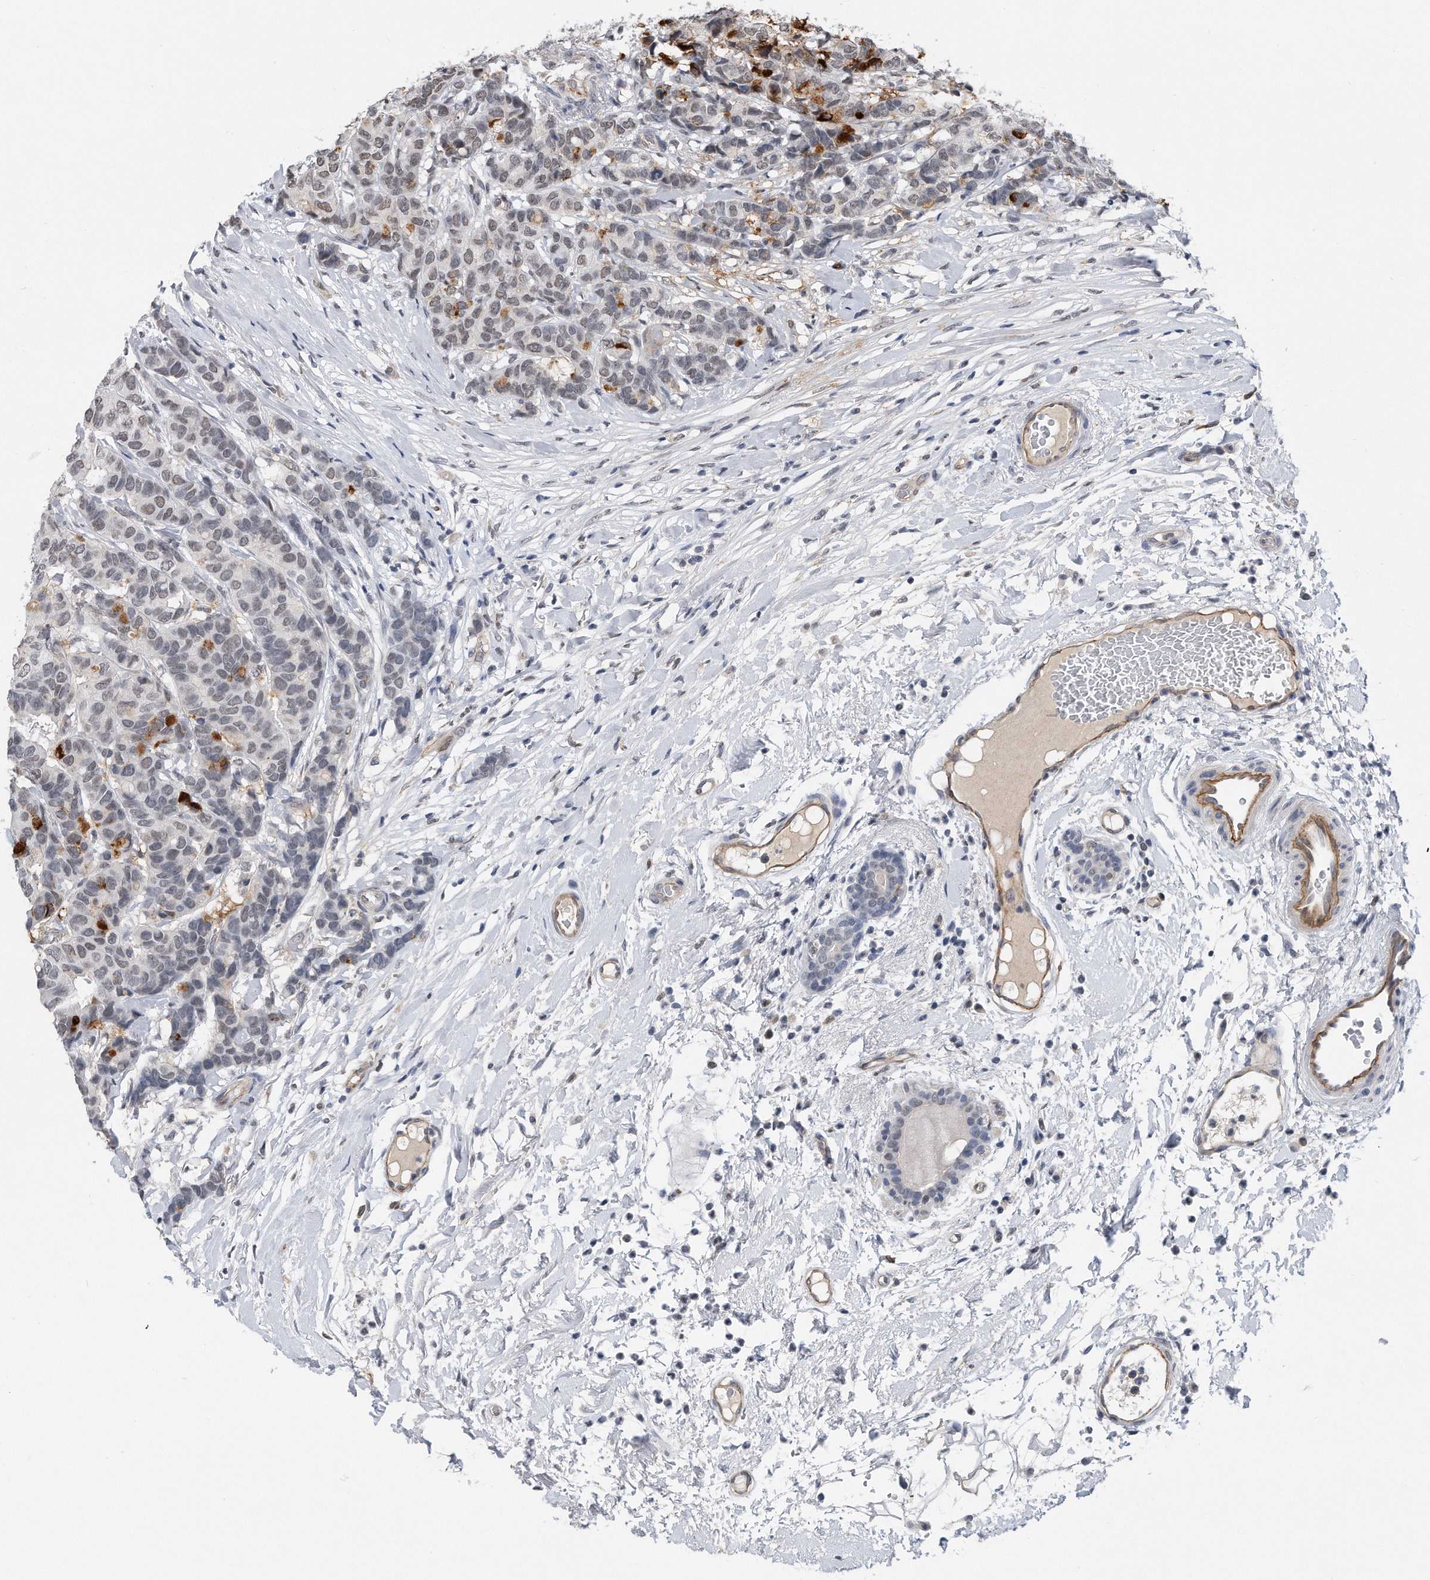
{"staining": {"intensity": "weak", "quantity": "<25%", "location": "nuclear"}, "tissue": "breast cancer", "cell_type": "Tumor cells", "image_type": "cancer", "snomed": [{"axis": "morphology", "description": "Duct carcinoma"}, {"axis": "topography", "description": "Breast"}], "caption": "The micrograph shows no significant positivity in tumor cells of infiltrating ductal carcinoma (breast).", "gene": "TP53INP1", "patient": {"sex": "female", "age": 87}}